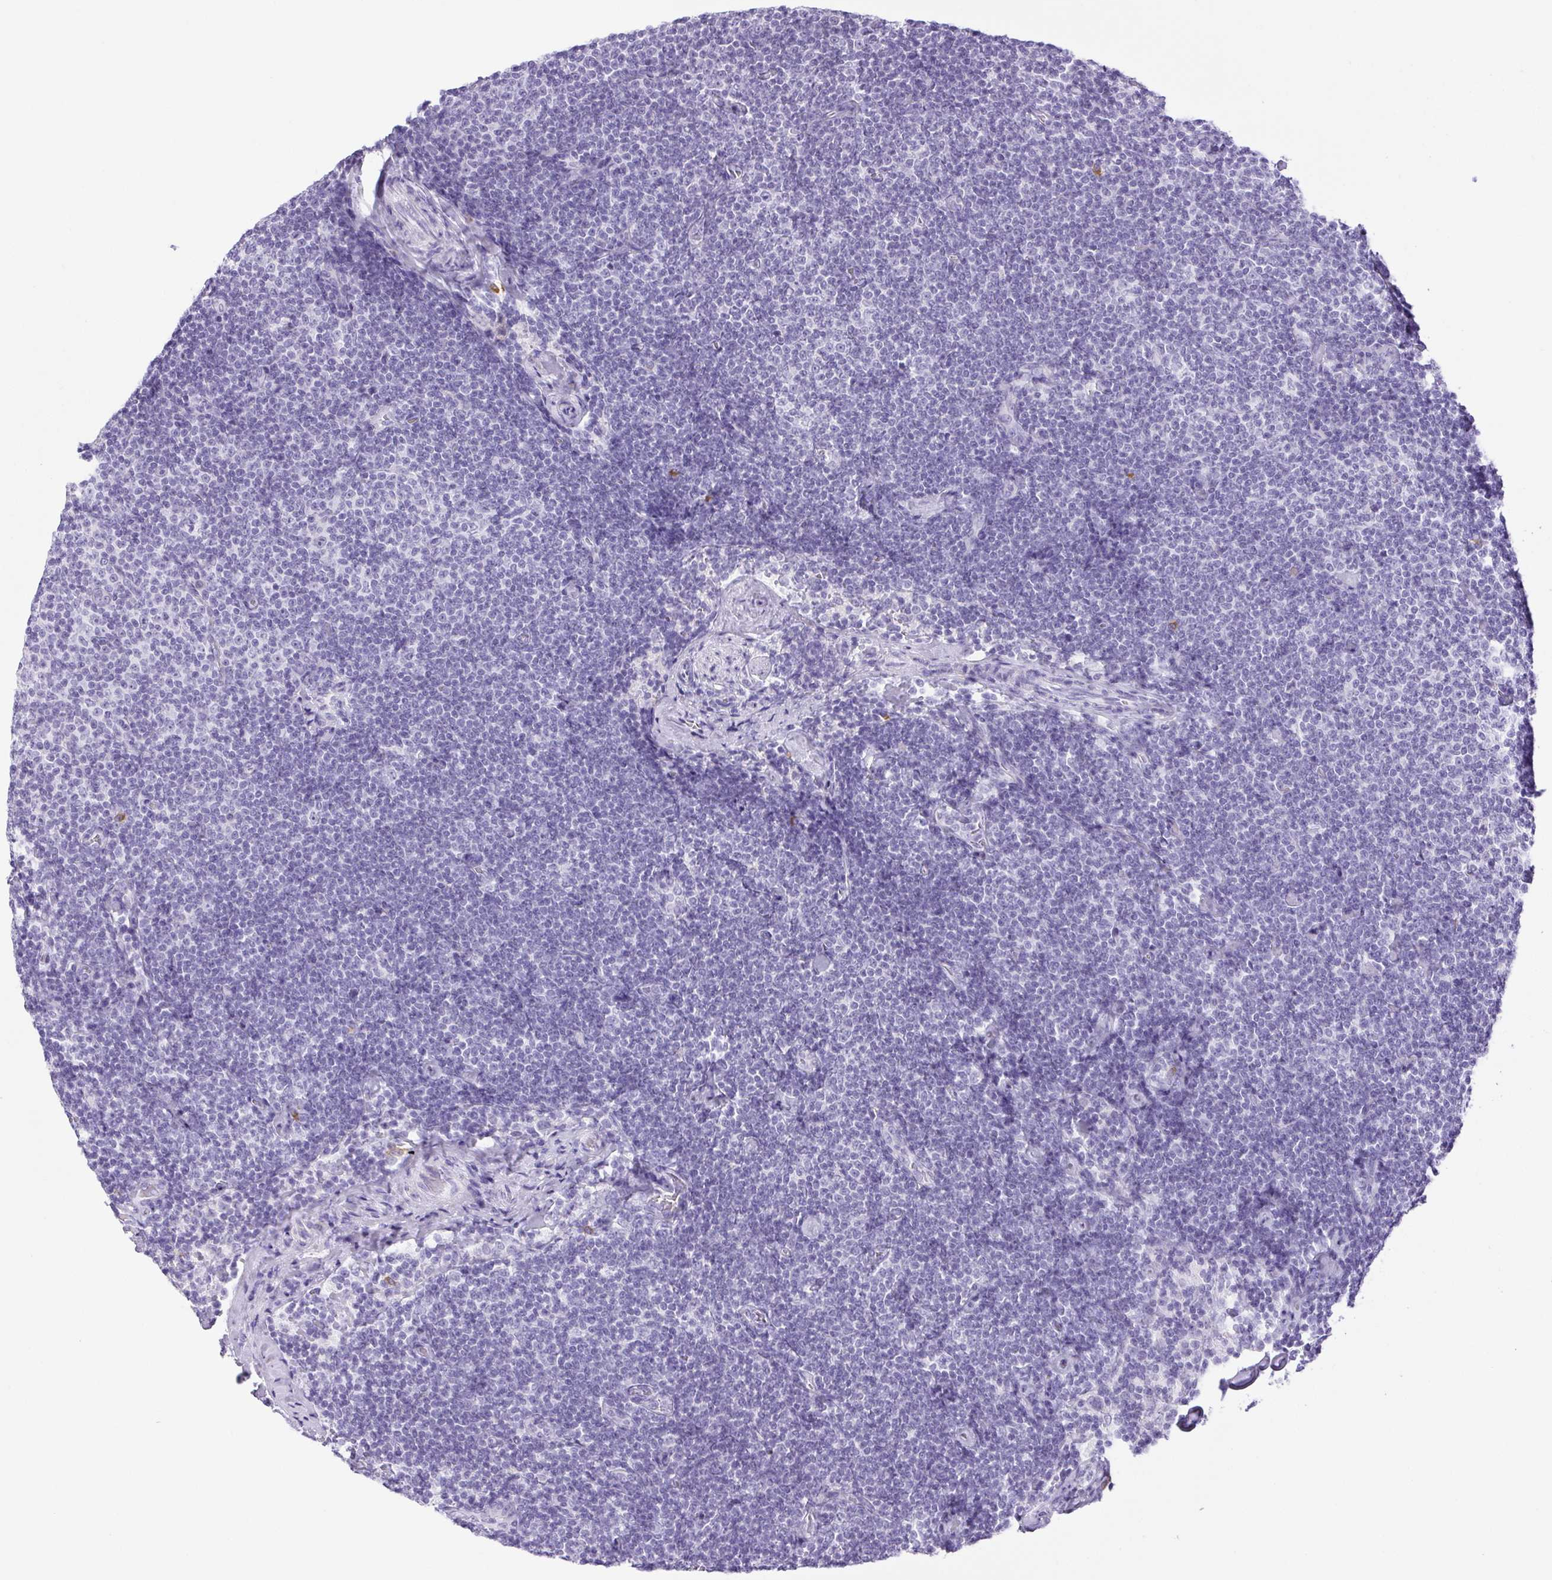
{"staining": {"intensity": "negative", "quantity": "none", "location": "none"}, "tissue": "lymphoma", "cell_type": "Tumor cells", "image_type": "cancer", "snomed": [{"axis": "morphology", "description": "Malignant lymphoma, non-Hodgkin's type, Low grade"}, {"axis": "topography", "description": "Lymph node"}], "caption": "There is no significant staining in tumor cells of lymphoma.", "gene": "PAPPA2", "patient": {"sex": "male", "age": 81}}